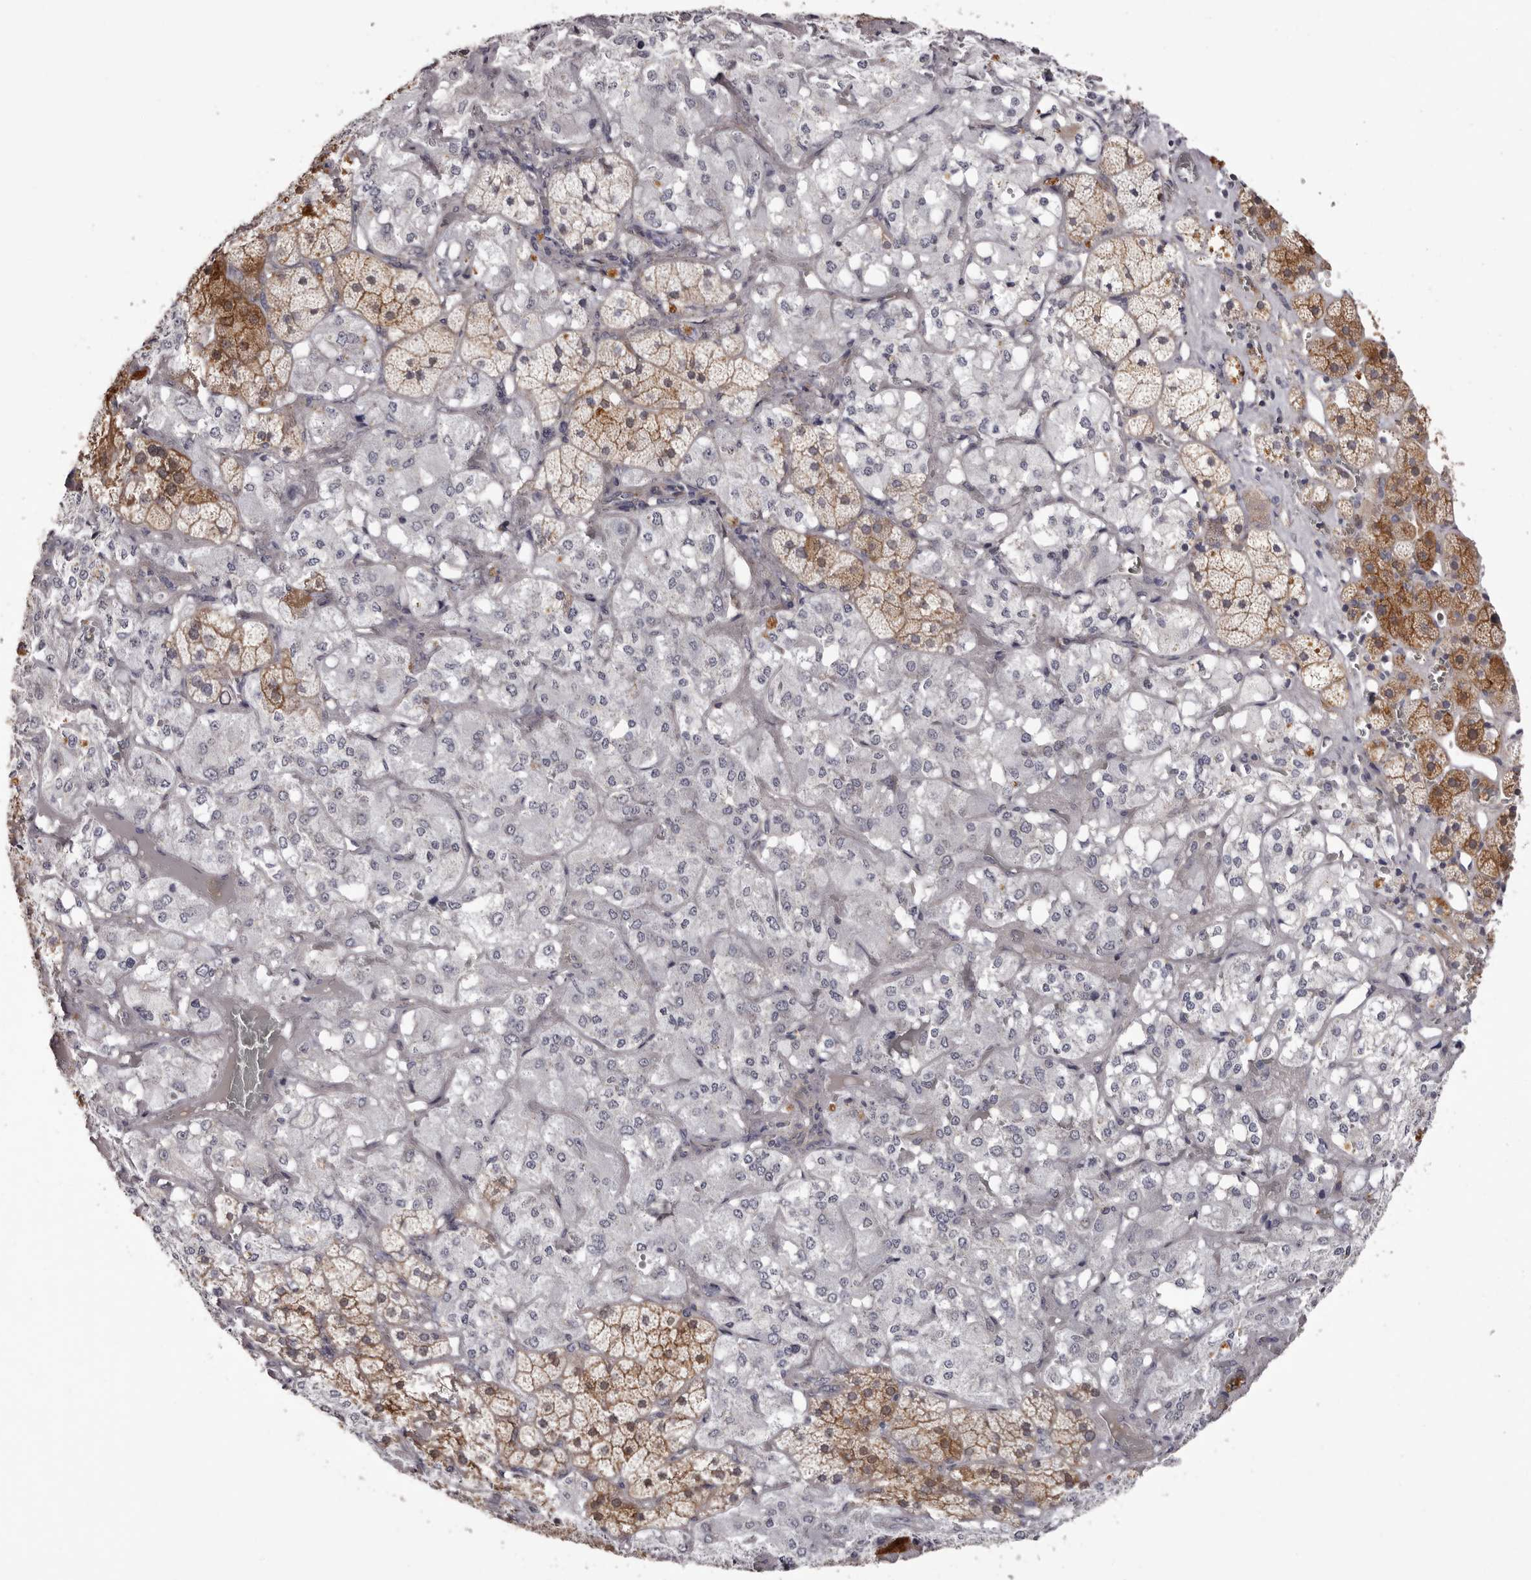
{"staining": {"intensity": "moderate", "quantity": "25%-75%", "location": "cytoplasmic/membranous"}, "tissue": "adrenal gland", "cell_type": "Glandular cells", "image_type": "normal", "snomed": [{"axis": "morphology", "description": "Normal tissue, NOS"}, {"axis": "topography", "description": "Adrenal gland"}], "caption": "Immunohistochemistry (IHC) staining of unremarkable adrenal gland, which demonstrates medium levels of moderate cytoplasmic/membranous expression in about 25%-75% of glandular cells indicating moderate cytoplasmic/membranous protein expression. The staining was performed using DAB (3,3'-diaminobenzidine) (brown) for protein detection and nuclei were counterstained in hematoxylin (blue).", "gene": "PEG10", "patient": {"sex": "male", "age": 57}}